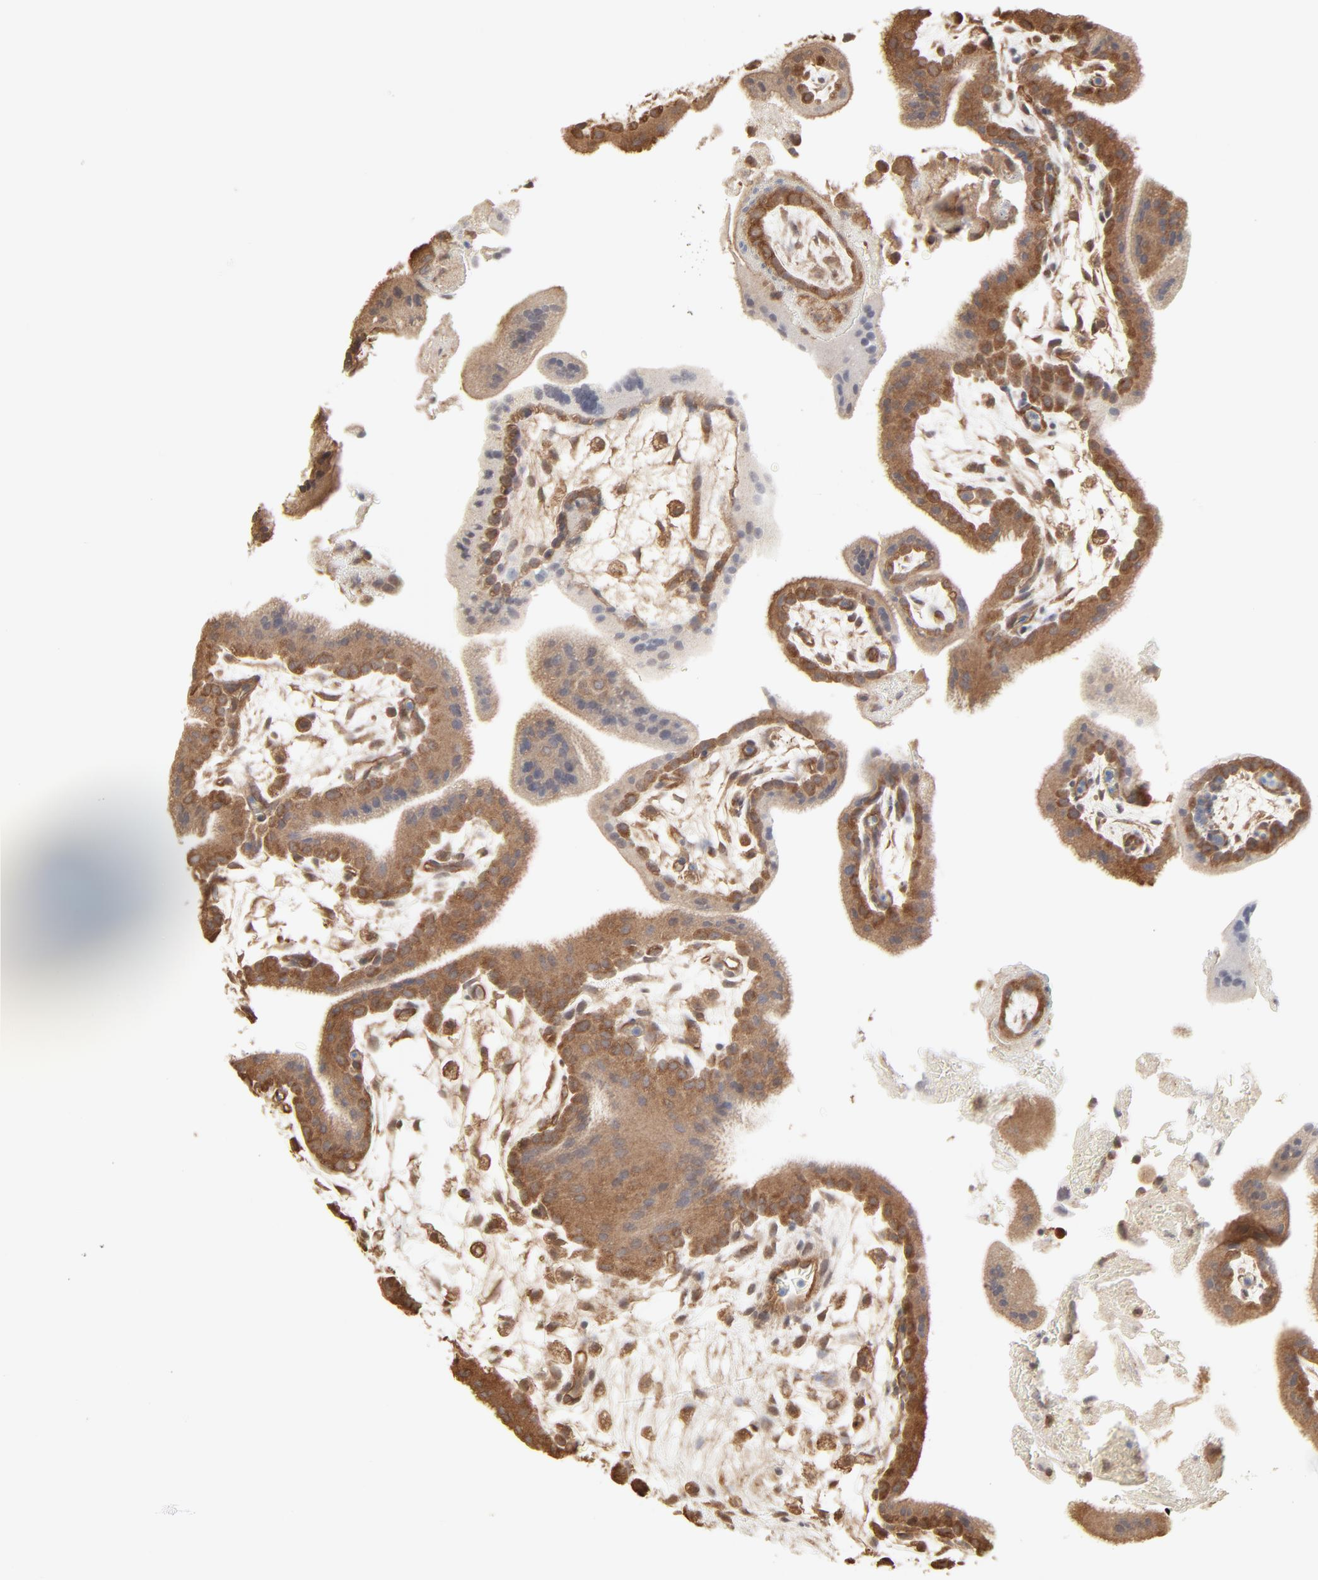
{"staining": {"intensity": "moderate", "quantity": ">75%", "location": "cytoplasmic/membranous"}, "tissue": "placenta", "cell_type": "Decidual cells", "image_type": "normal", "snomed": [{"axis": "morphology", "description": "Normal tissue, NOS"}, {"axis": "topography", "description": "Placenta"}], "caption": "Unremarkable placenta displays moderate cytoplasmic/membranous expression in about >75% of decidual cells Using DAB (3,3'-diaminobenzidine) (brown) and hematoxylin (blue) stains, captured at high magnification using brightfield microscopy..", "gene": "PPP2CA", "patient": {"sex": "female", "age": 35}}